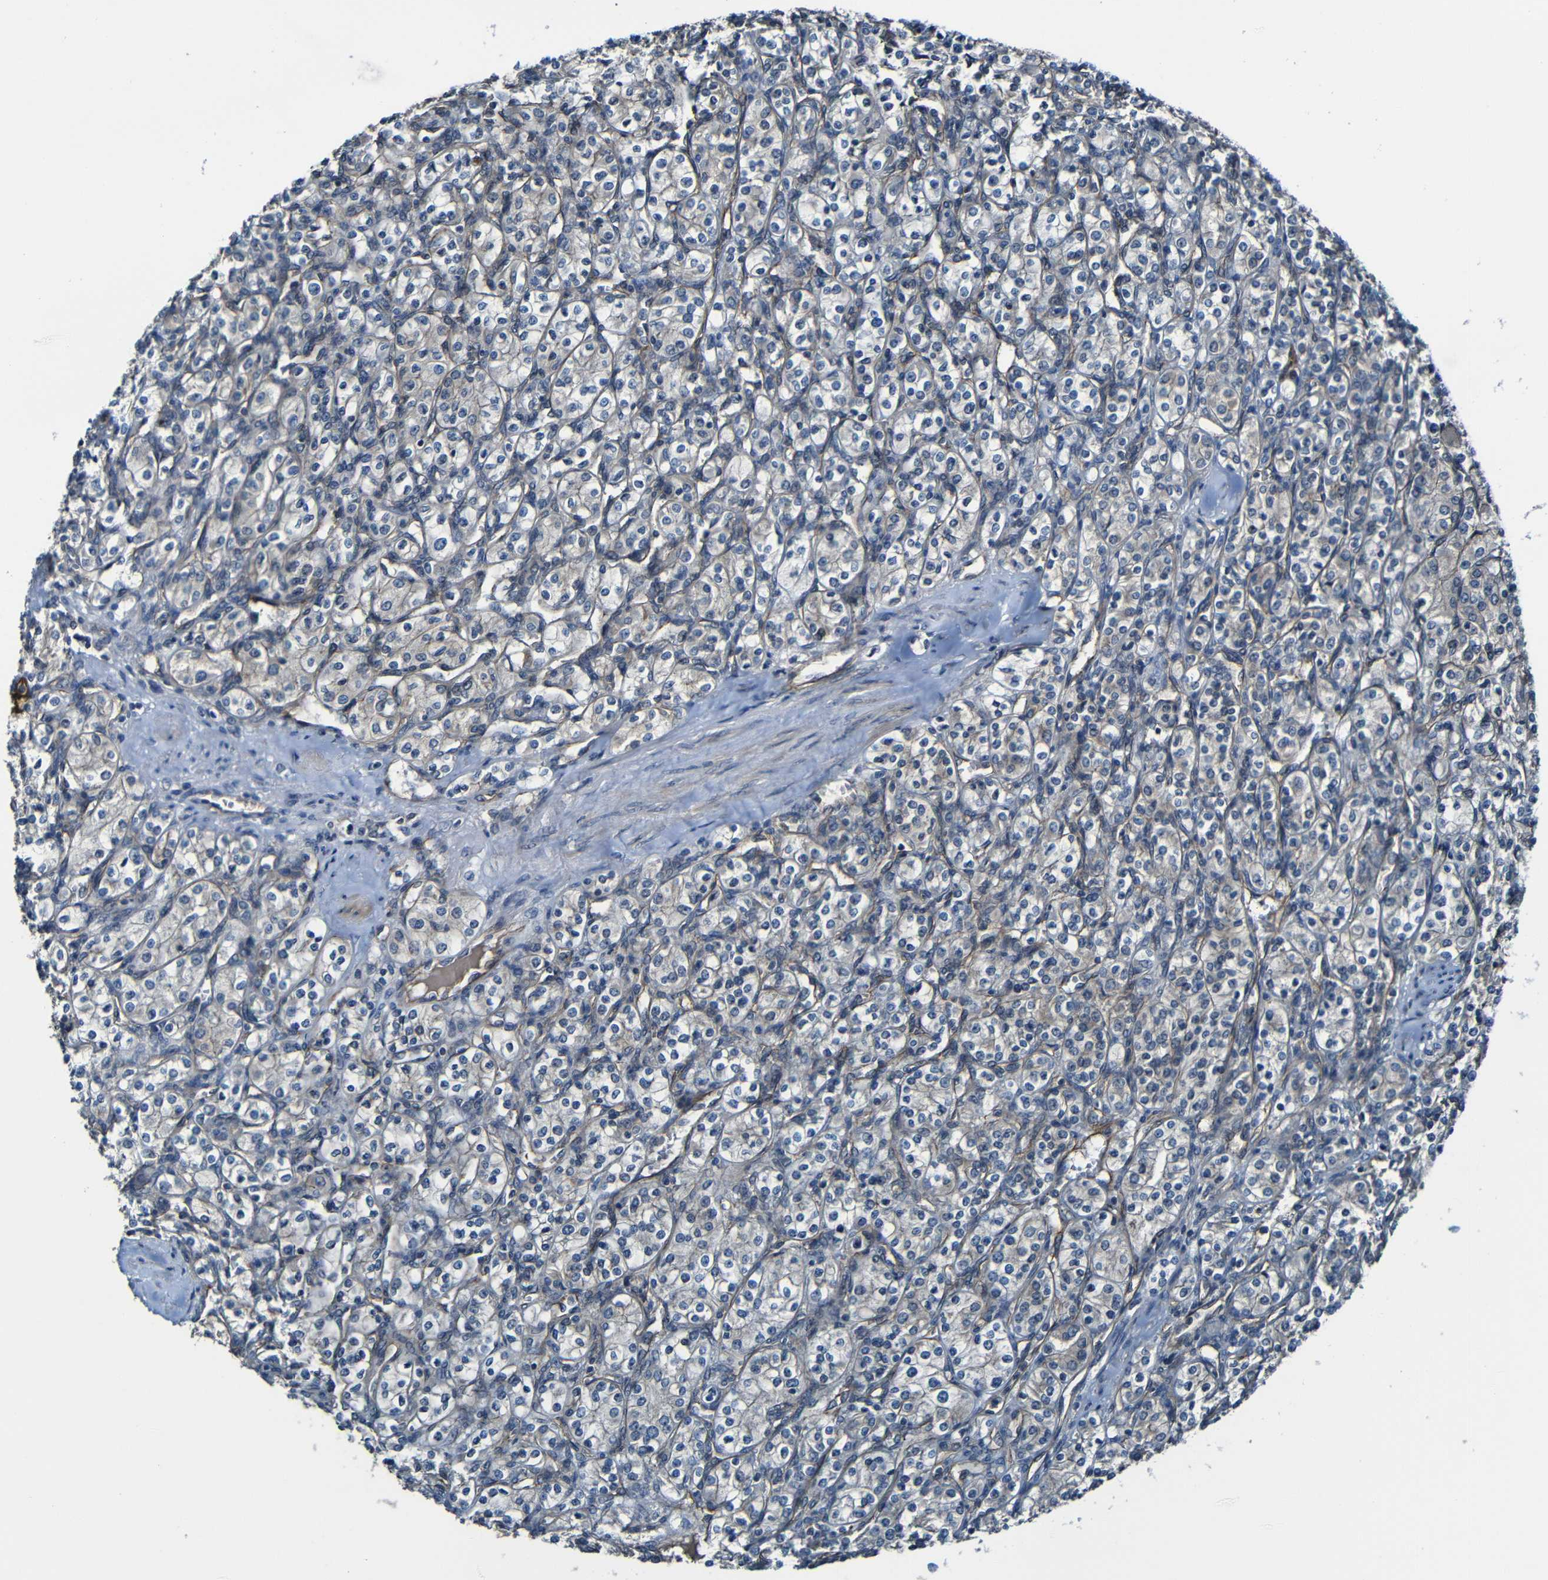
{"staining": {"intensity": "negative", "quantity": "none", "location": "none"}, "tissue": "renal cancer", "cell_type": "Tumor cells", "image_type": "cancer", "snomed": [{"axis": "morphology", "description": "Adenocarcinoma, NOS"}, {"axis": "topography", "description": "Kidney"}], "caption": "The micrograph displays no staining of tumor cells in adenocarcinoma (renal).", "gene": "LGR5", "patient": {"sex": "male", "age": 77}}